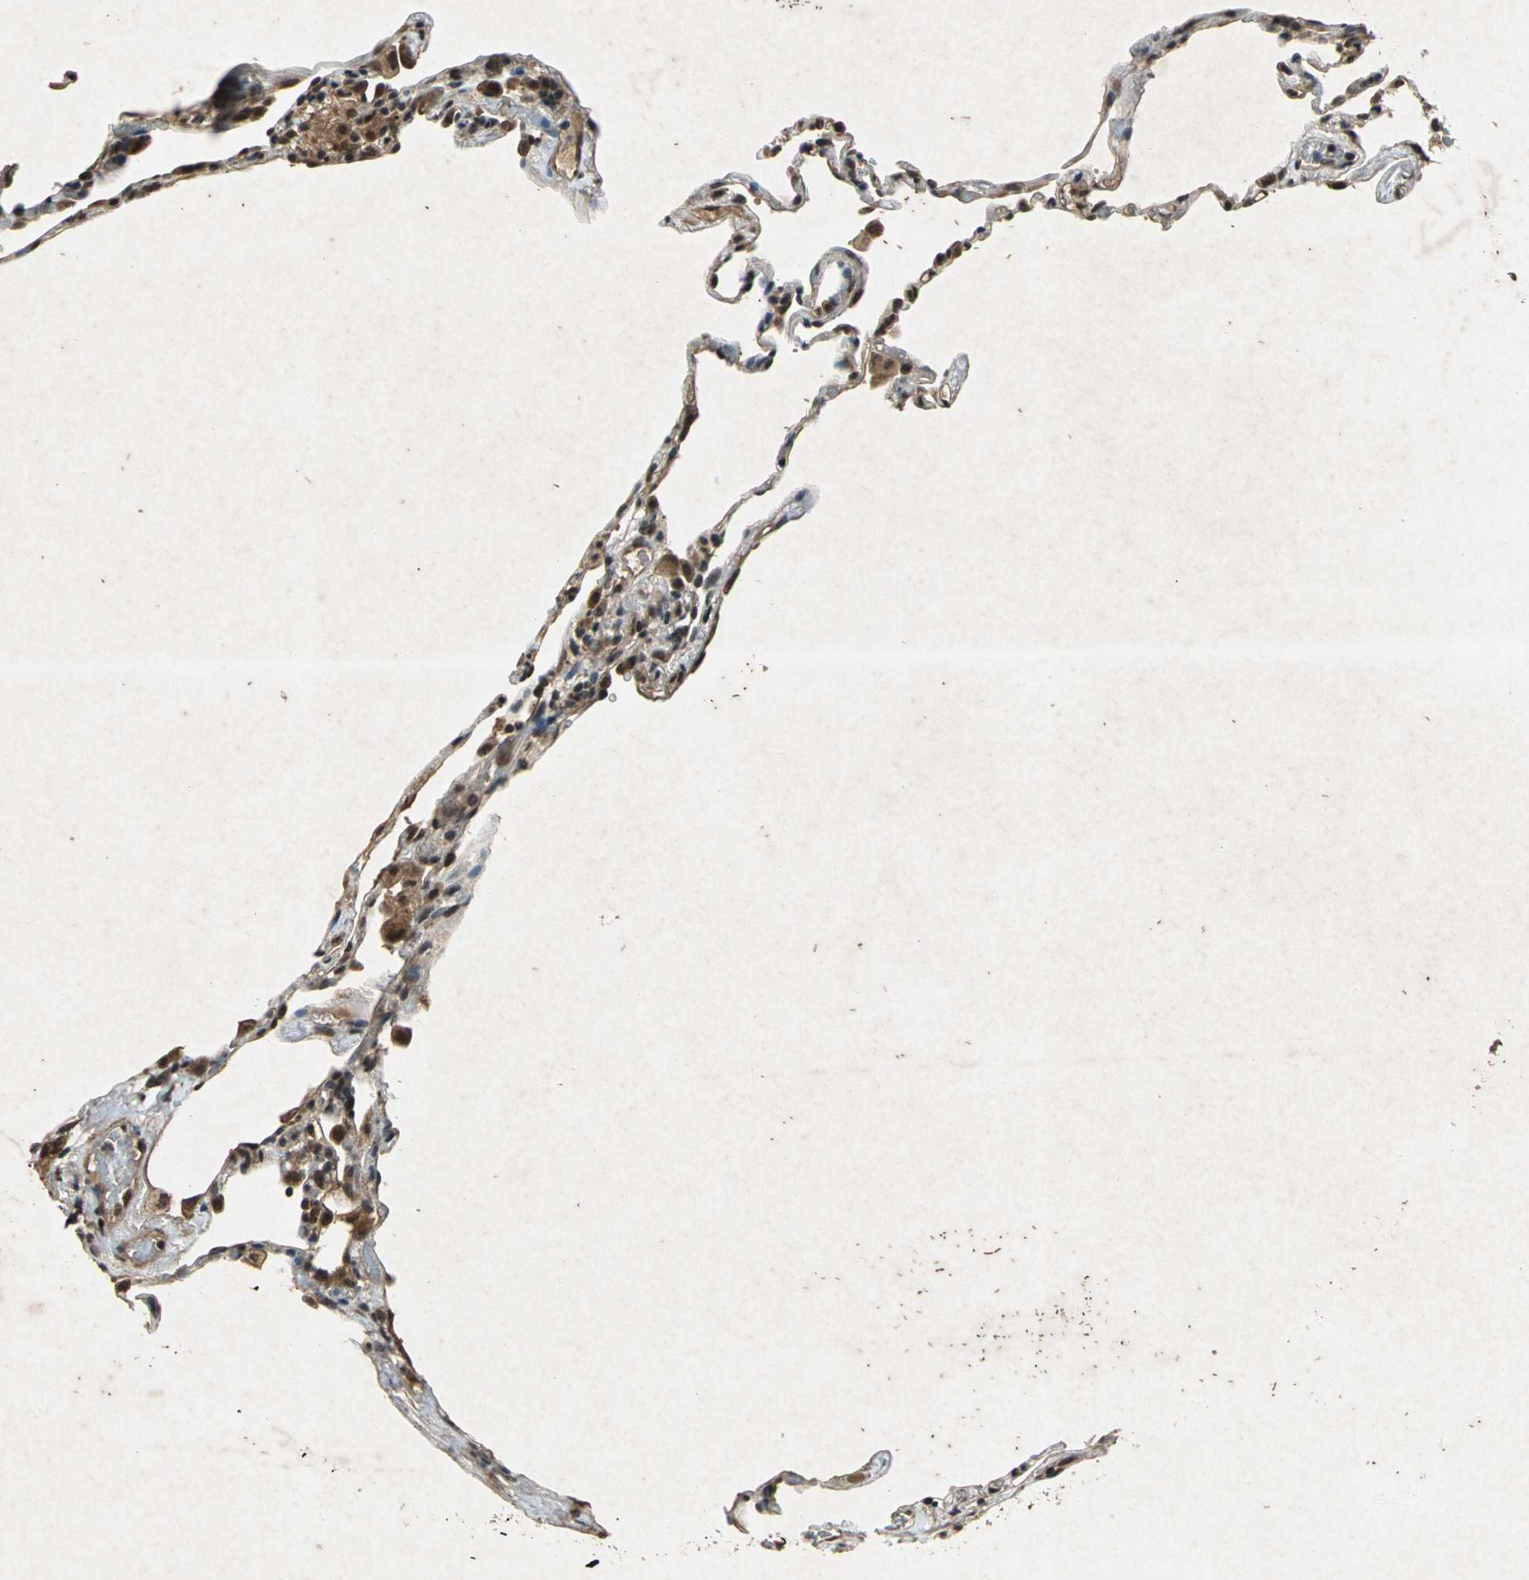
{"staining": {"intensity": "weak", "quantity": "25%-75%", "location": "cytoplasmic/membranous"}, "tissue": "lung", "cell_type": "Alveolar cells", "image_type": "normal", "snomed": [{"axis": "morphology", "description": "Normal tissue, NOS"}, {"axis": "topography", "description": "Lung"}], "caption": "Unremarkable lung was stained to show a protein in brown. There is low levels of weak cytoplasmic/membranous expression in about 25%-75% of alveolar cells.", "gene": "NOTCH3", "patient": {"sex": "male", "age": 59}}